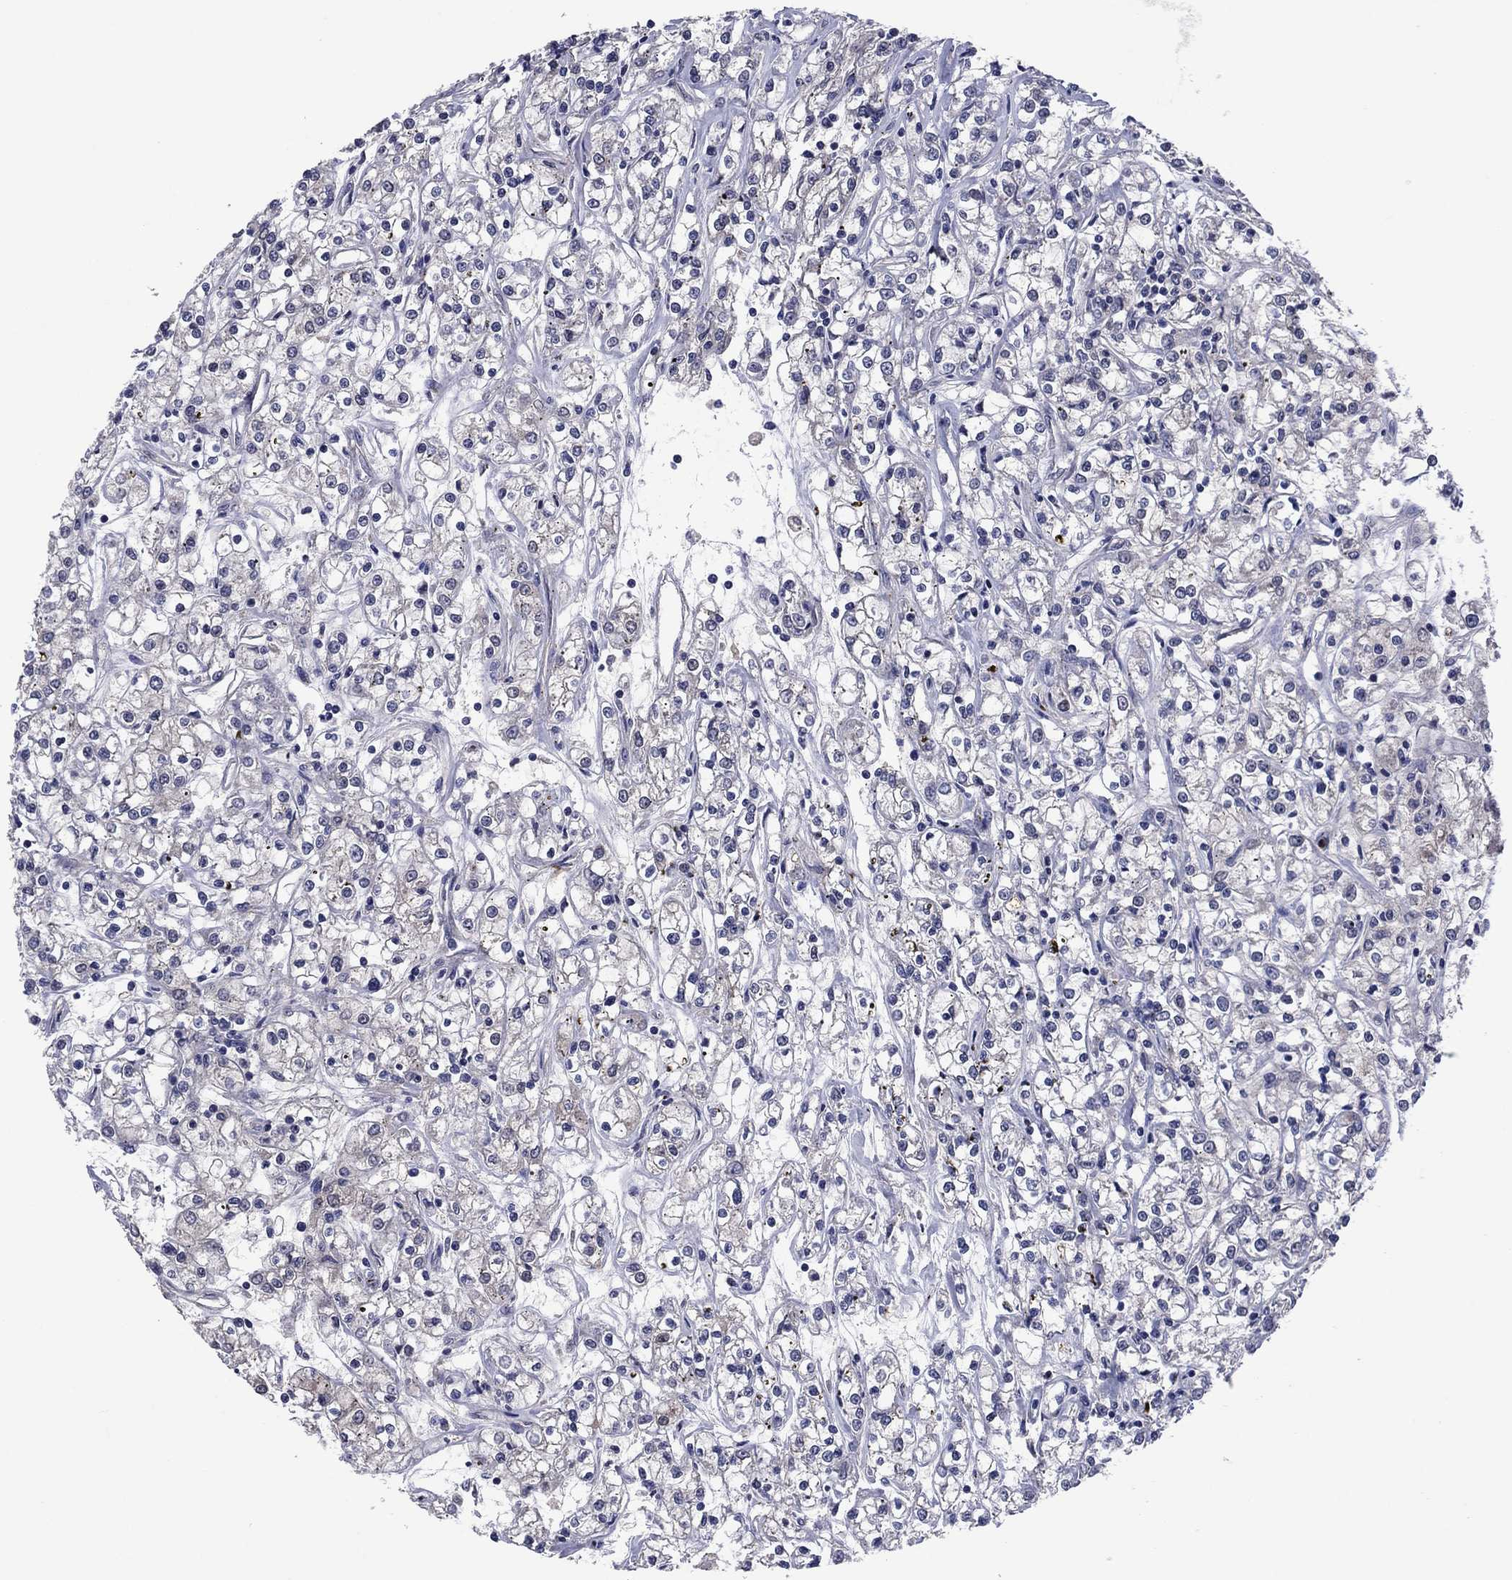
{"staining": {"intensity": "negative", "quantity": "none", "location": "none"}, "tissue": "renal cancer", "cell_type": "Tumor cells", "image_type": "cancer", "snomed": [{"axis": "morphology", "description": "Adenocarcinoma, NOS"}, {"axis": "topography", "description": "Kidney"}], "caption": "High power microscopy photomicrograph of an IHC image of adenocarcinoma (renal), revealing no significant expression in tumor cells.", "gene": "MSRB1", "patient": {"sex": "female", "age": 59}}